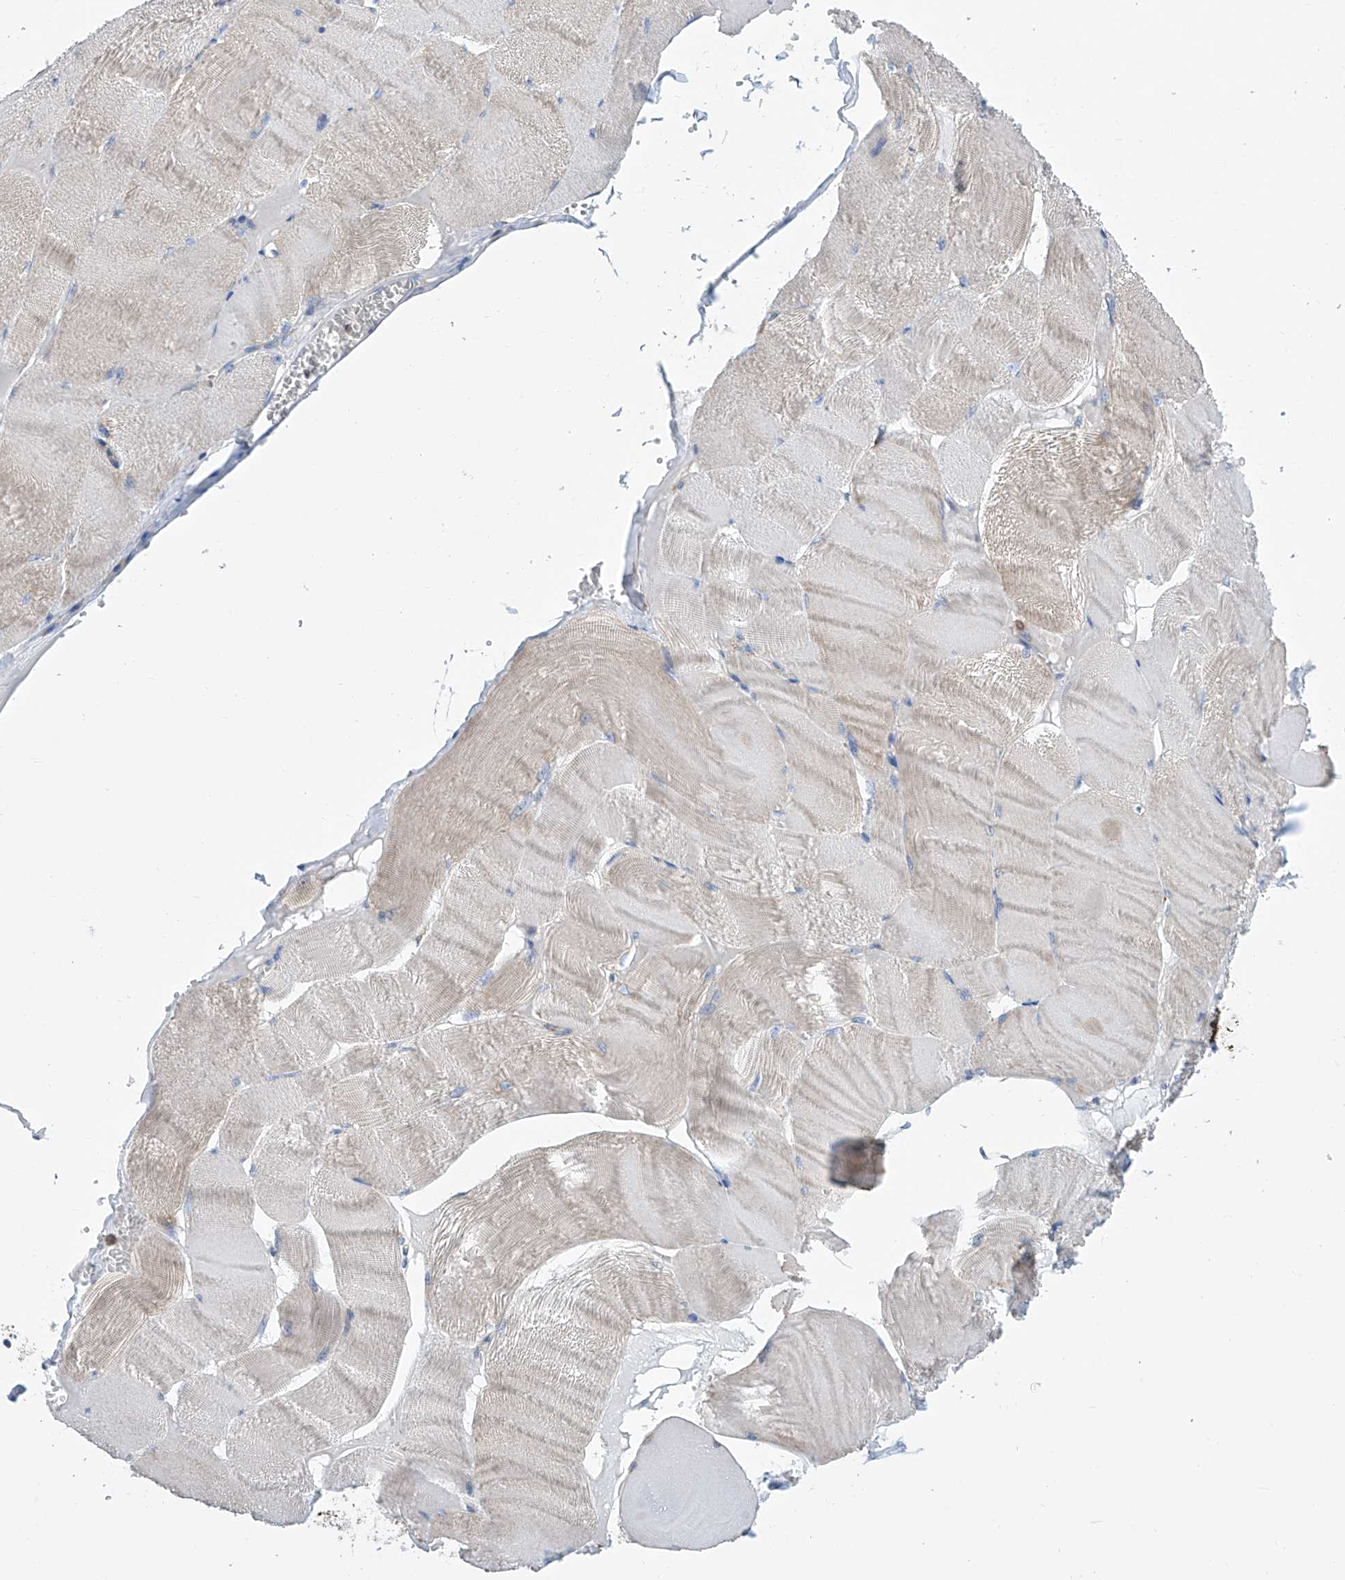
{"staining": {"intensity": "weak", "quantity": "<25%", "location": "cytoplasmic/membranous"}, "tissue": "skeletal muscle", "cell_type": "Myocytes", "image_type": "normal", "snomed": [{"axis": "morphology", "description": "Normal tissue, NOS"}, {"axis": "morphology", "description": "Basal cell carcinoma"}, {"axis": "topography", "description": "Skeletal muscle"}], "caption": "Immunohistochemistry of unremarkable skeletal muscle displays no staining in myocytes. (DAB (3,3'-diaminobenzidine) immunohistochemistry, high magnification).", "gene": "MAD2L1", "patient": {"sex": "female", "age": 64}}